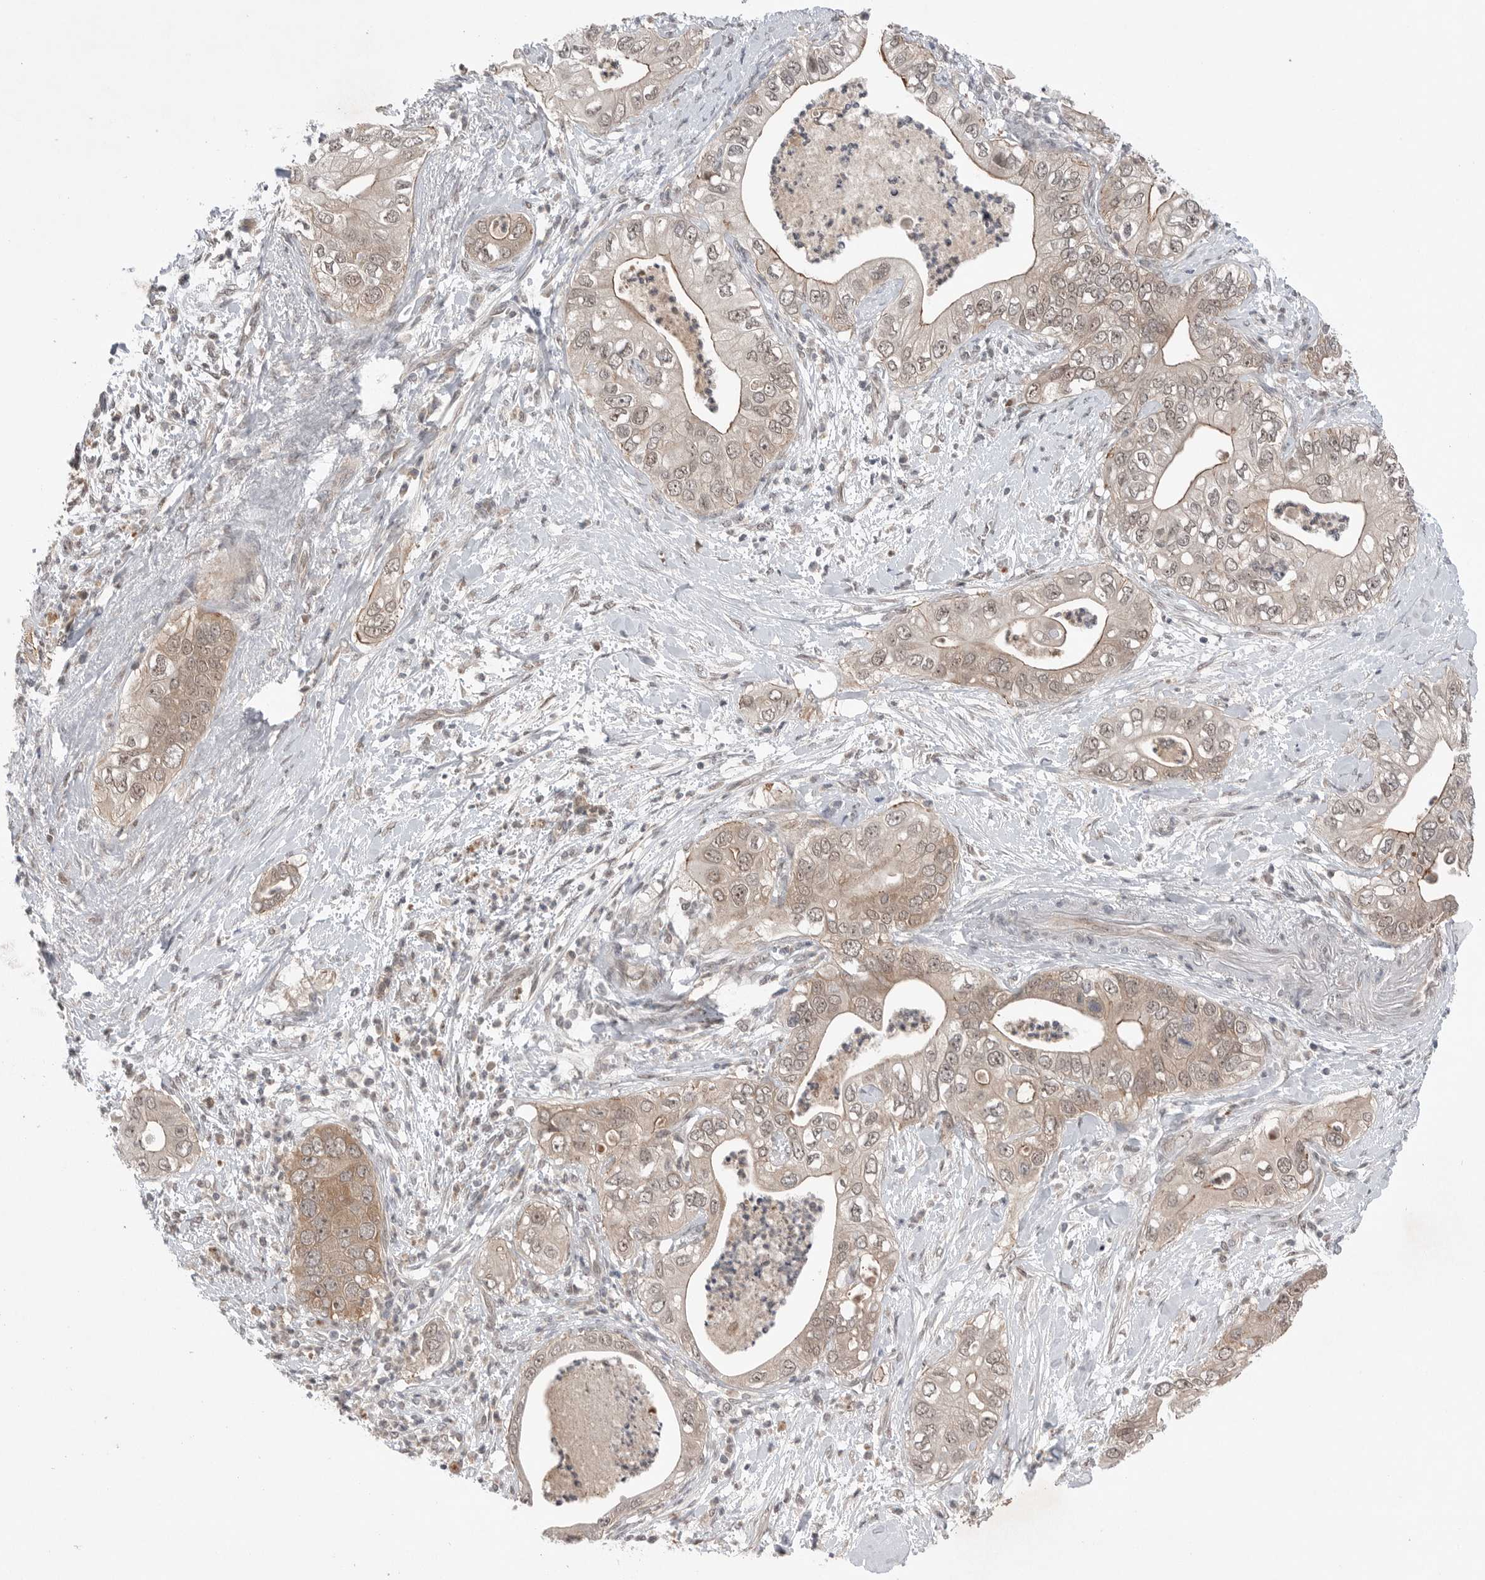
{"staining": {"intensity": "weak", "quantity": ">75%", "location": "cytoplasmic/membranous,nuclear"}, "tissue": "pancreatic cancer", "cell_type": "Tumor cells", "image_type": "cancer", "snomed": [{"axis": "morphology", "description": "Adenocarcinoma, NOS"}, {"axis": "topography", "description": "Pancreas"}], "caption": "DAB immunohistochemical staining of human adenocarcinoma (pancreatic) demonstrates weak cytoplasmic/membranous and nuclear protein staining in about >75% of tumor cells.", "gene": "NTAQ1", "patient": {"sex": "female", "age": 78}}